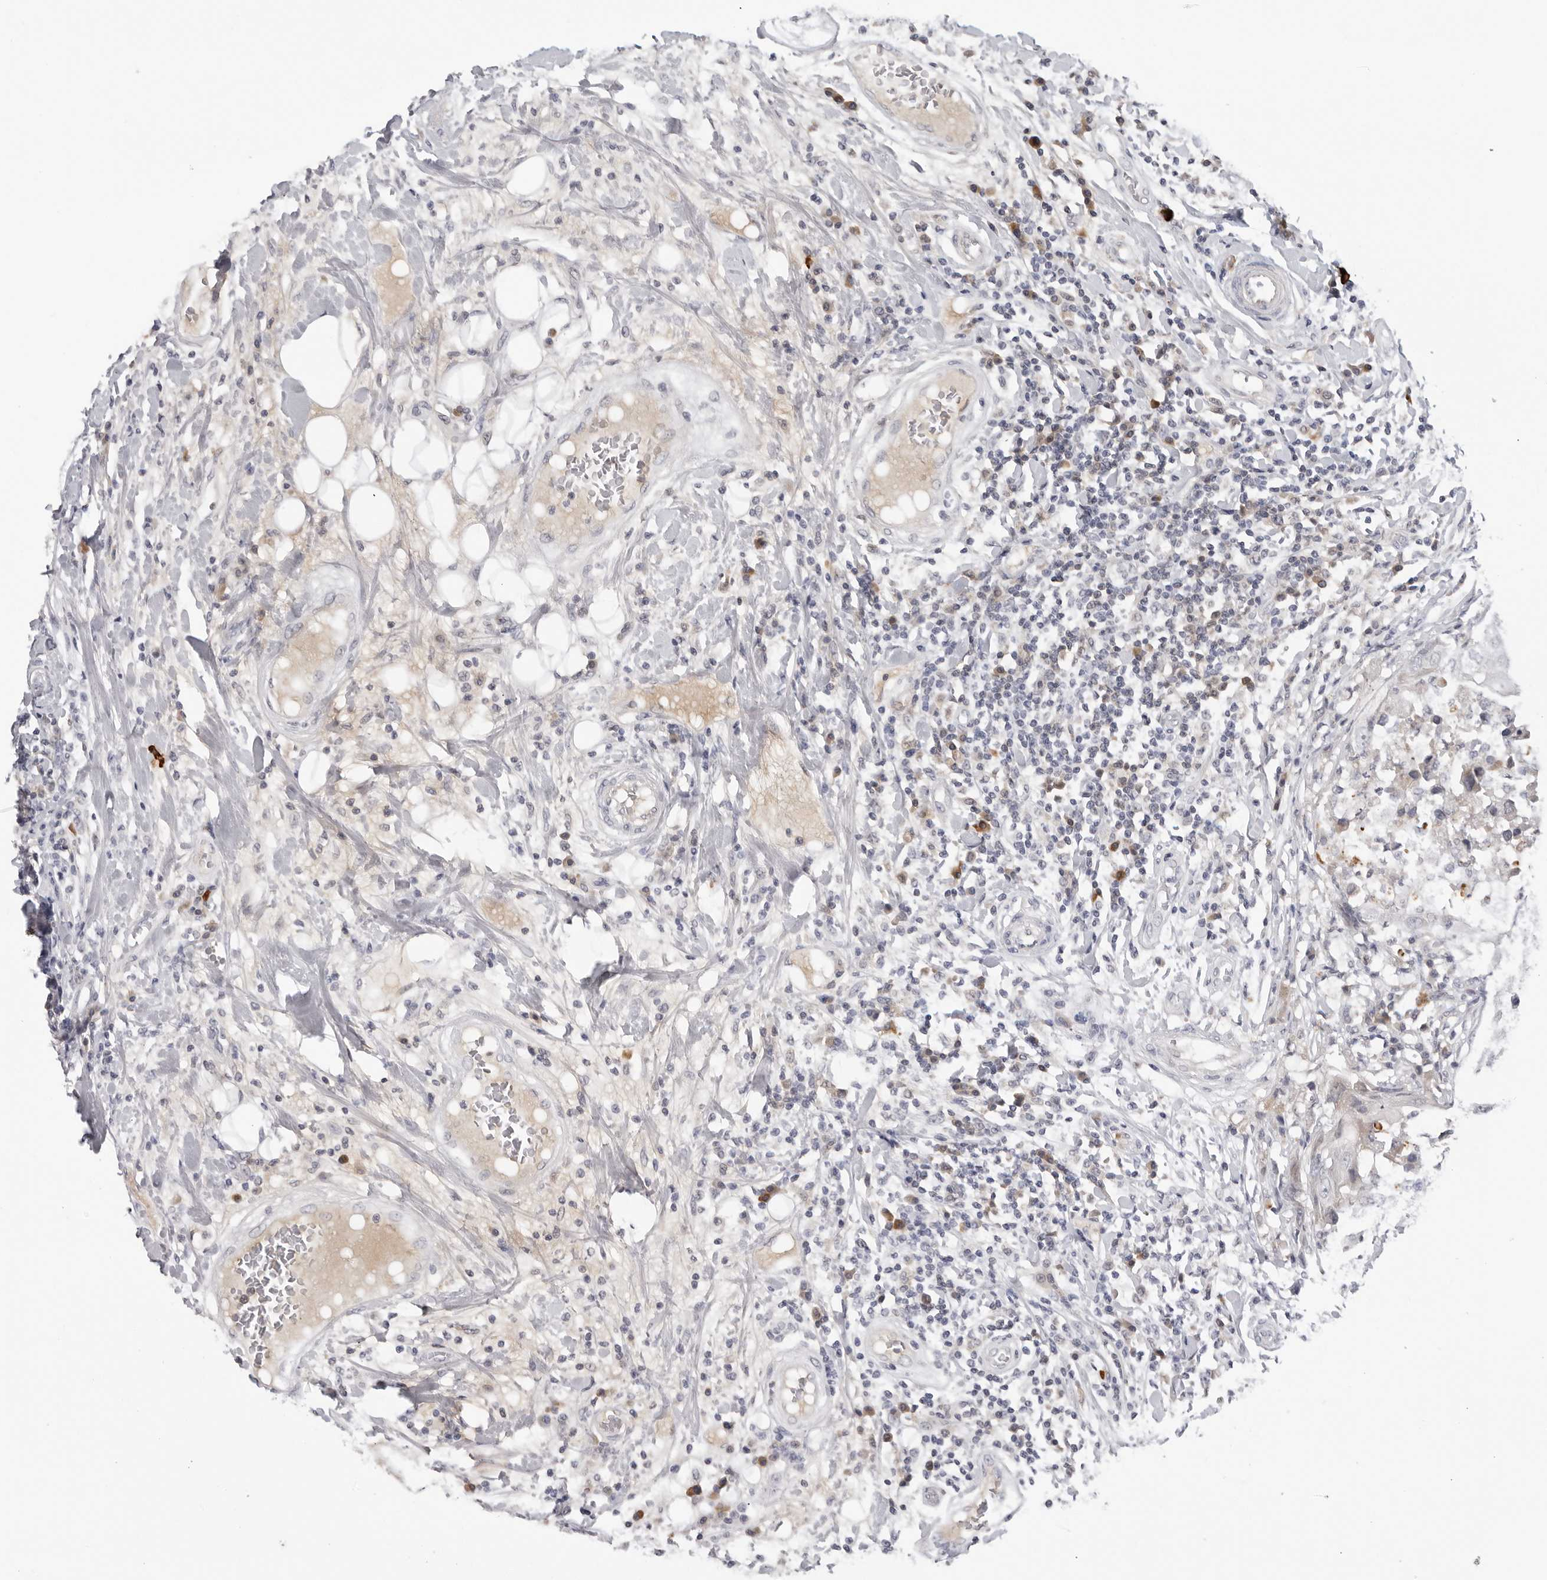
{"staining": {"intensity": "negative", "quantity": "none", "location": "none"}, "tissue": "breast cancer", "cell_type": "Tumor cells", "image_type": "cancer", "snomed": [{"axis": "morphology", "description": "Duct carcinoma"}, {"axis": "topography", "description": "Breast"}], "caption": "The IHC photomicrograph has no significant positivity in tumor cells of breast cancer tissue. Nuclei are stained in blue.", "gene": "ZNF502", "patient": {"sex": "female", "age": 27}}